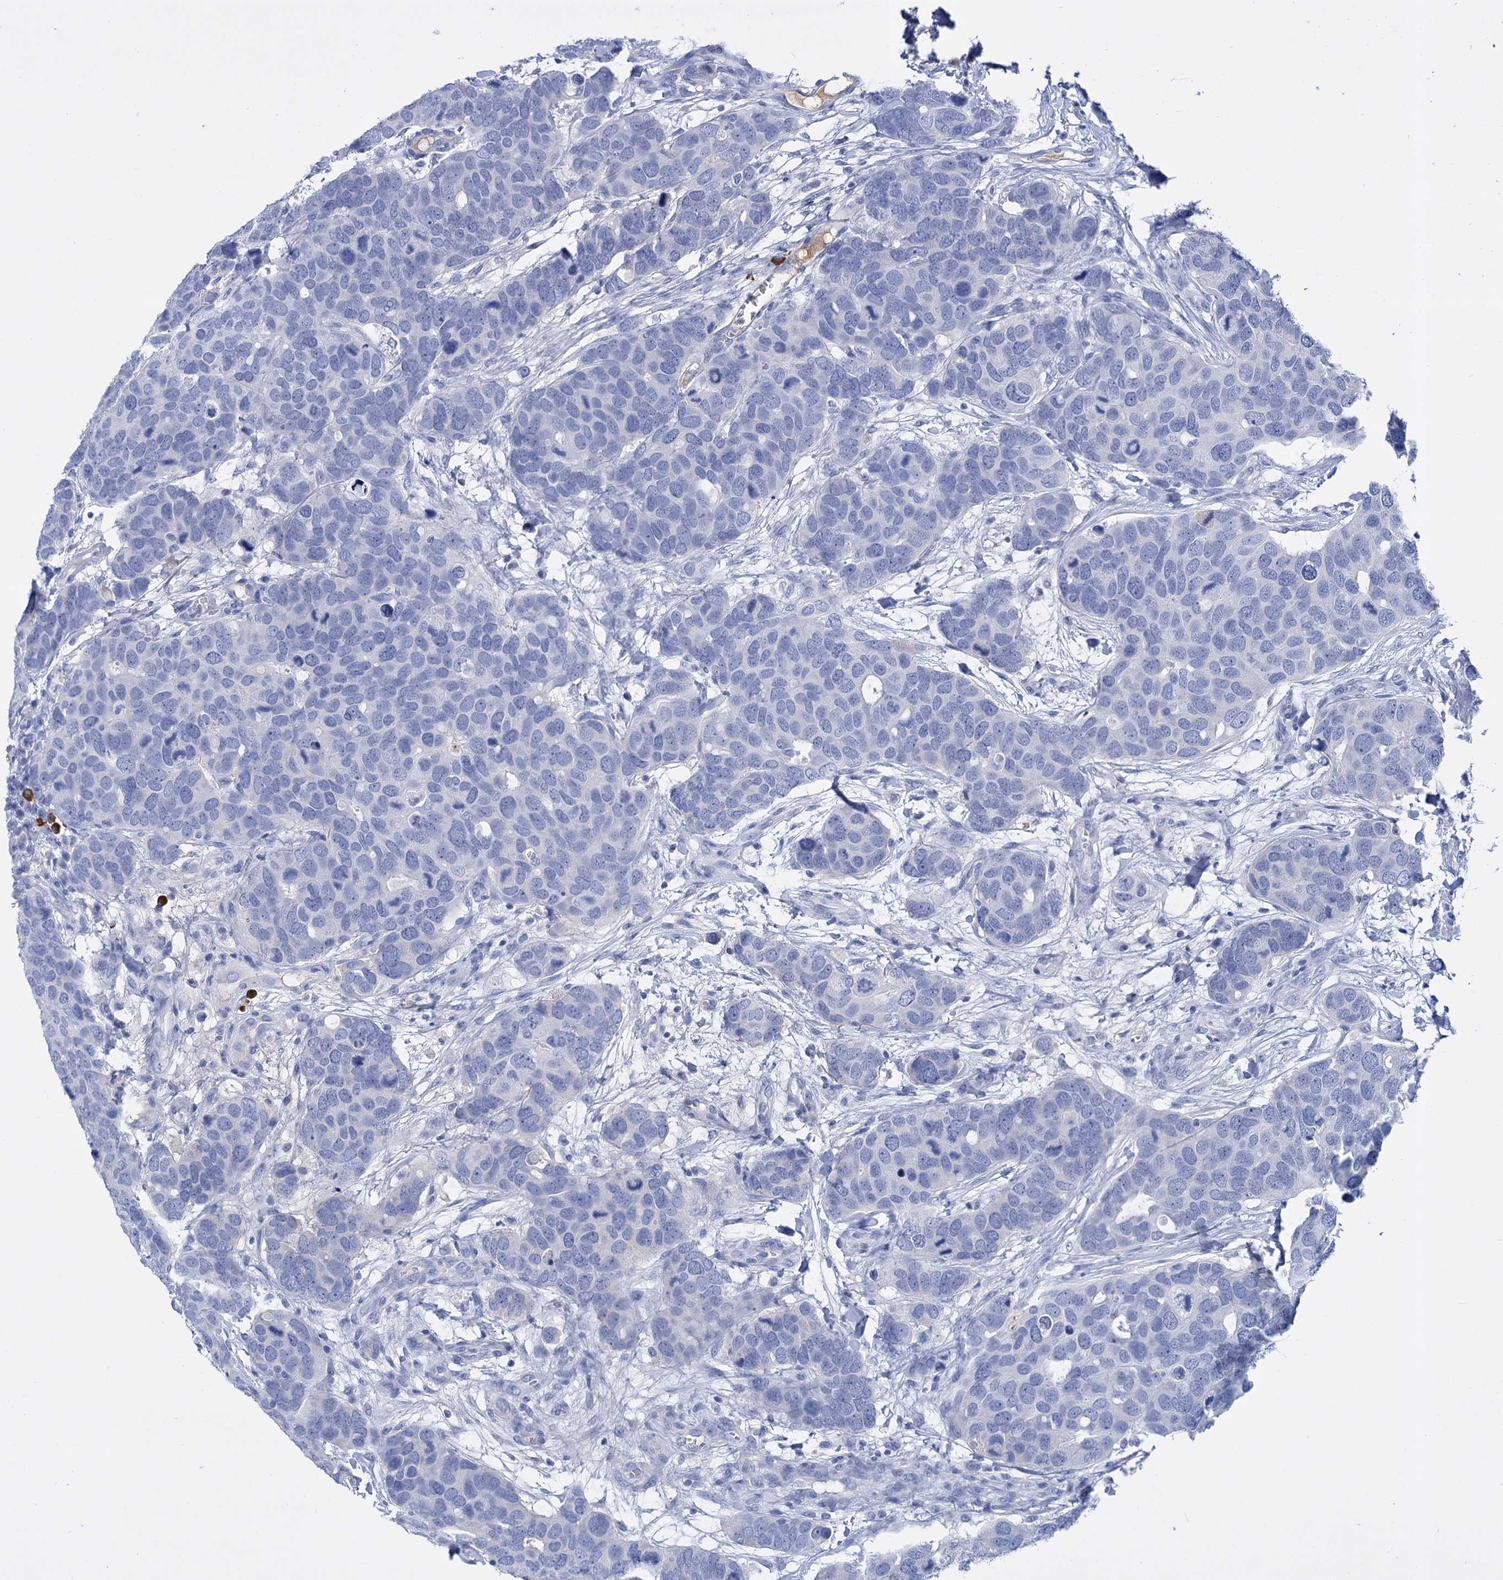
{"staining": {"intensity": "negative", "quantity": "none", "location": "none"}, "tissue": "breast cancer", "cell_type": "Tumor cells", "image_type": "cancer", "snomed": [{"axis": "morphology", "description": "Duct carcinoma"}, {"axis": "topography", "description": "Breast"}], "caption": "Histopathology image shows no protein staining in tumor cells of breast cancer tissue.", "gene": "FBXW12", "patient": {"sex": "female", "age": 83}}